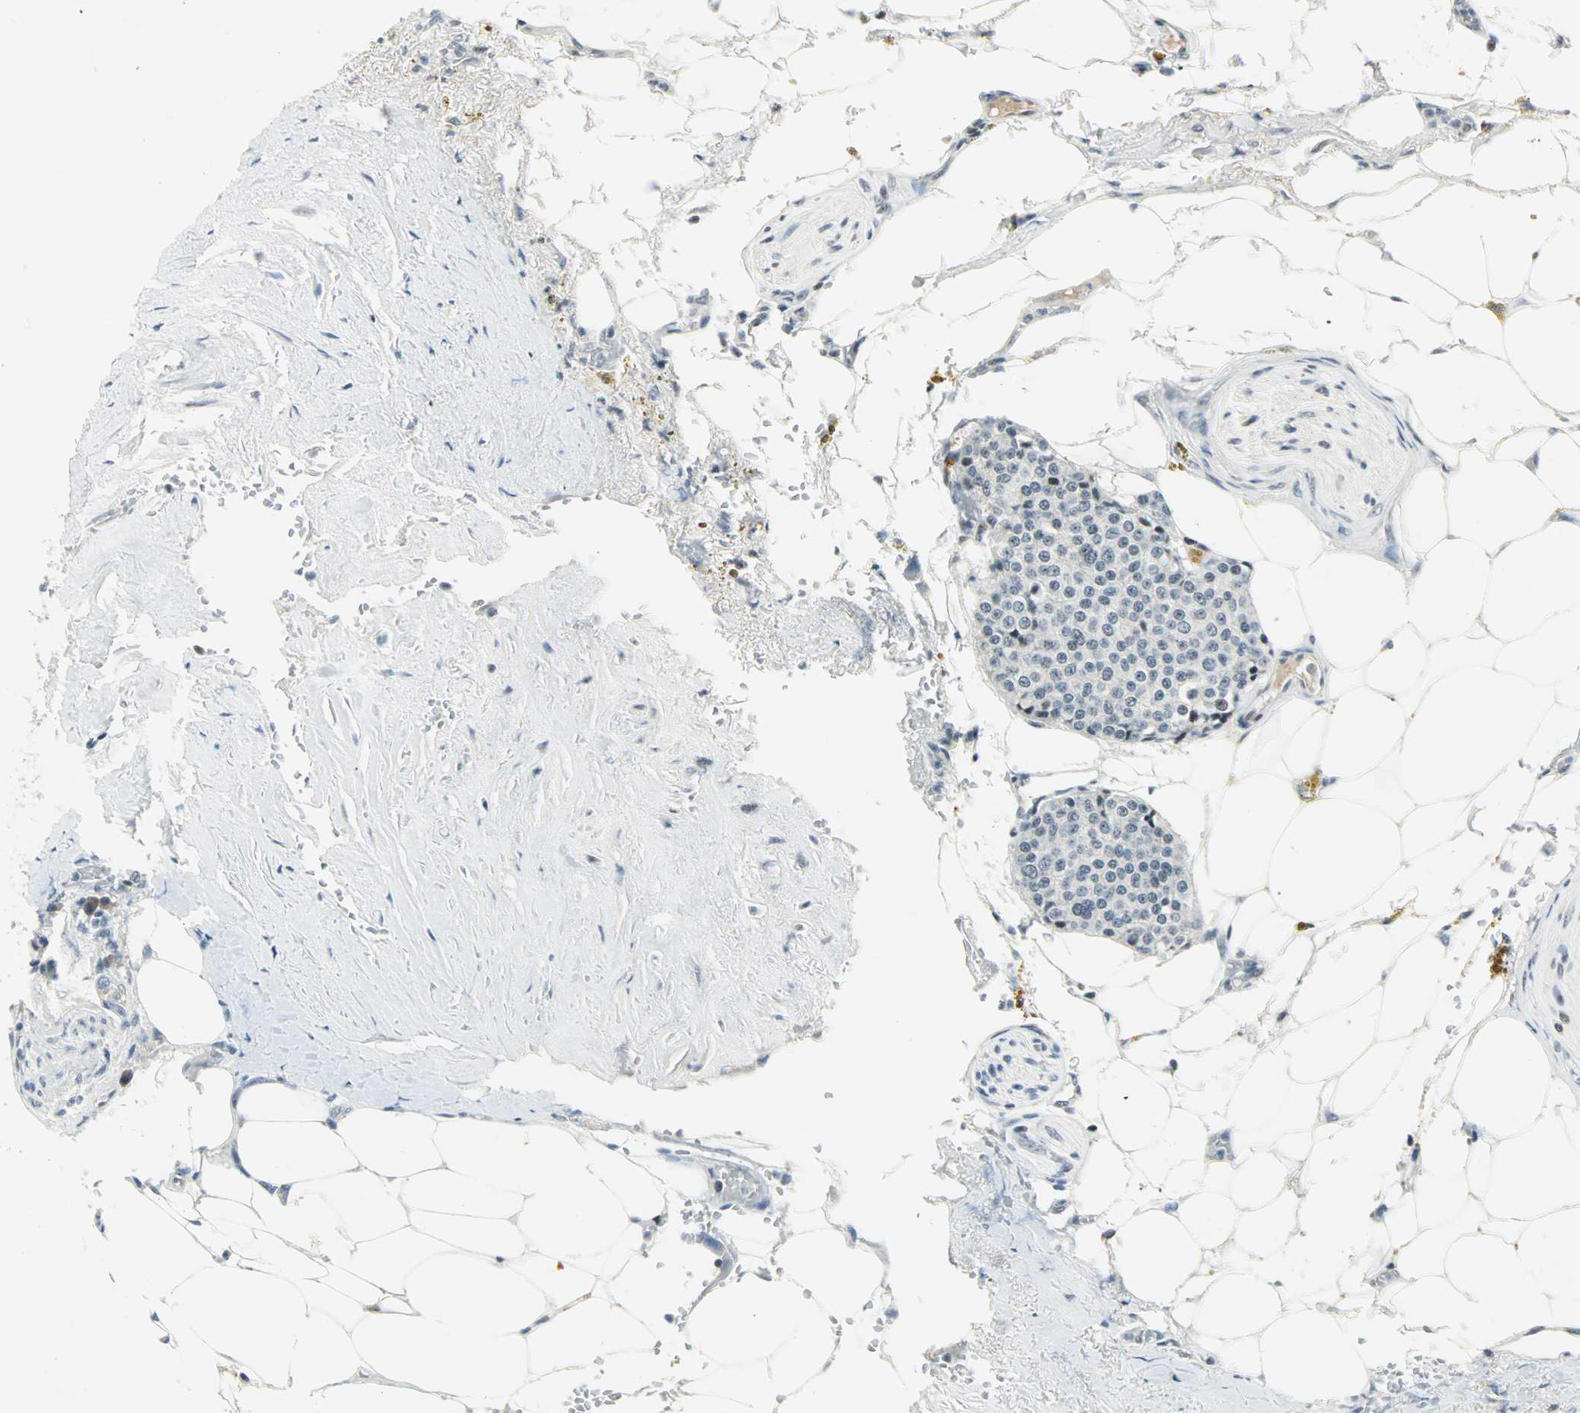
{"staining": {"intensity": "negative", "quantity": "none", "location": "none"}, "tissue": "carcinoid", "cell_type": "Tumor cells", "image_type": "cancer", "snomed": [{"axis": "morphology", "description": "Carcinoid, malignant, NOS"}, {"axis": "topography", "description": "Colon"}], "caption": "High magnification brightfield microscopy of malignant carcinoid stained with DAB (3,3'-diaminobenzidine) (brown) and counterstained with hematoxylin (blue): tumor cells show no significant staining.", "gene": "SIN3A", "patient": {"sex": "female", "age": 61}}